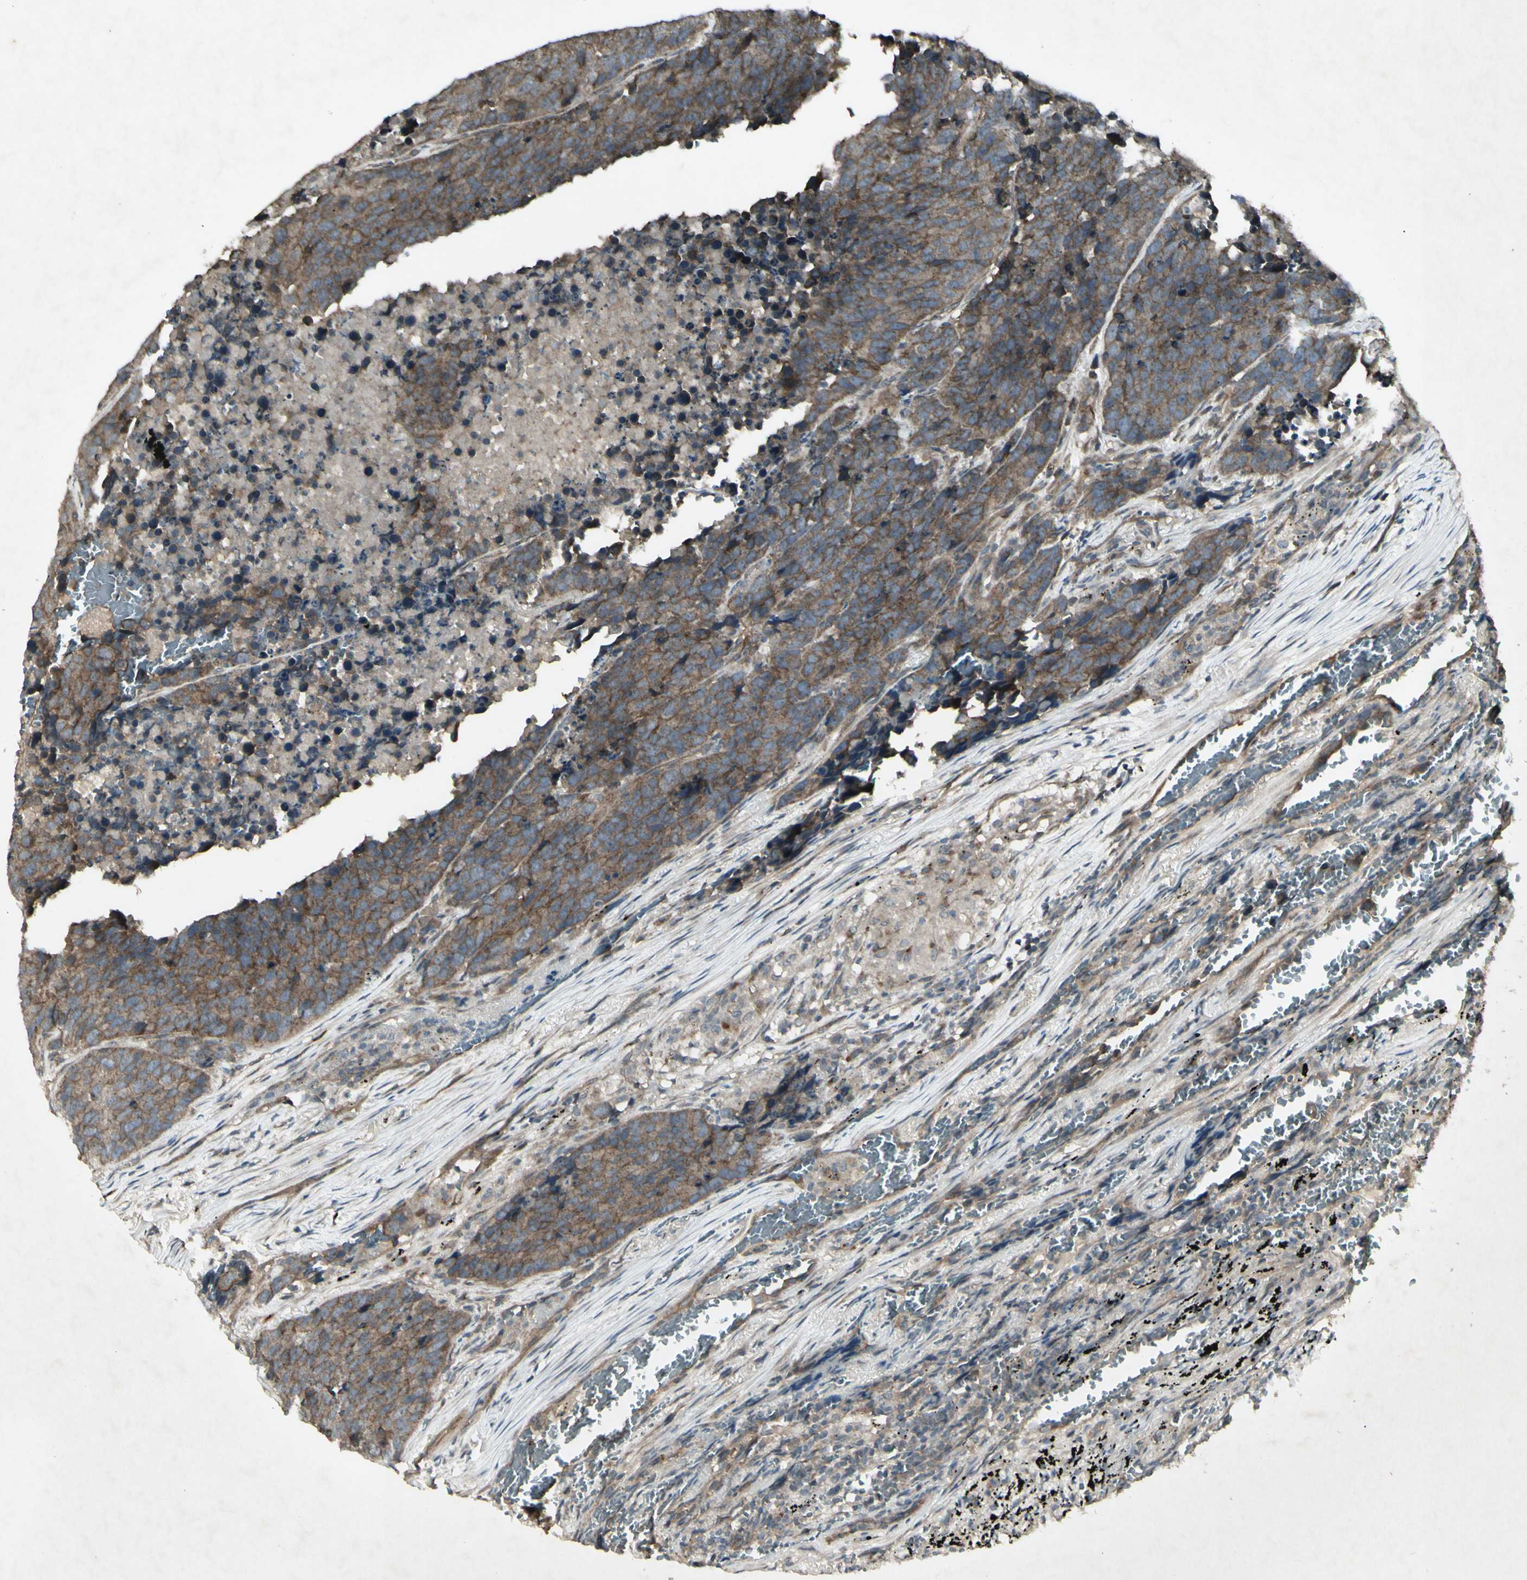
{"staining": {"intensity": "moderate", "quantity": ">75%", "location": "cytoplasmic/membranous"}, "tissue": "carcinoid", "cell_type": "Tumor cells", "image_type": "cancer", "snomed": [{"axis": "morphology", "description": "Carcinoid, malignant, NOS"}, {"axis": "topography", "description": "Lung"}], "caption": "This photomicrograph shows IHC staining of carcinoid, with medium moderate cytoplasmic/membranous expression in about >75% of tumor cells.", "gene": "JAG1", "patient": {"sex": "male", "age": 60}}